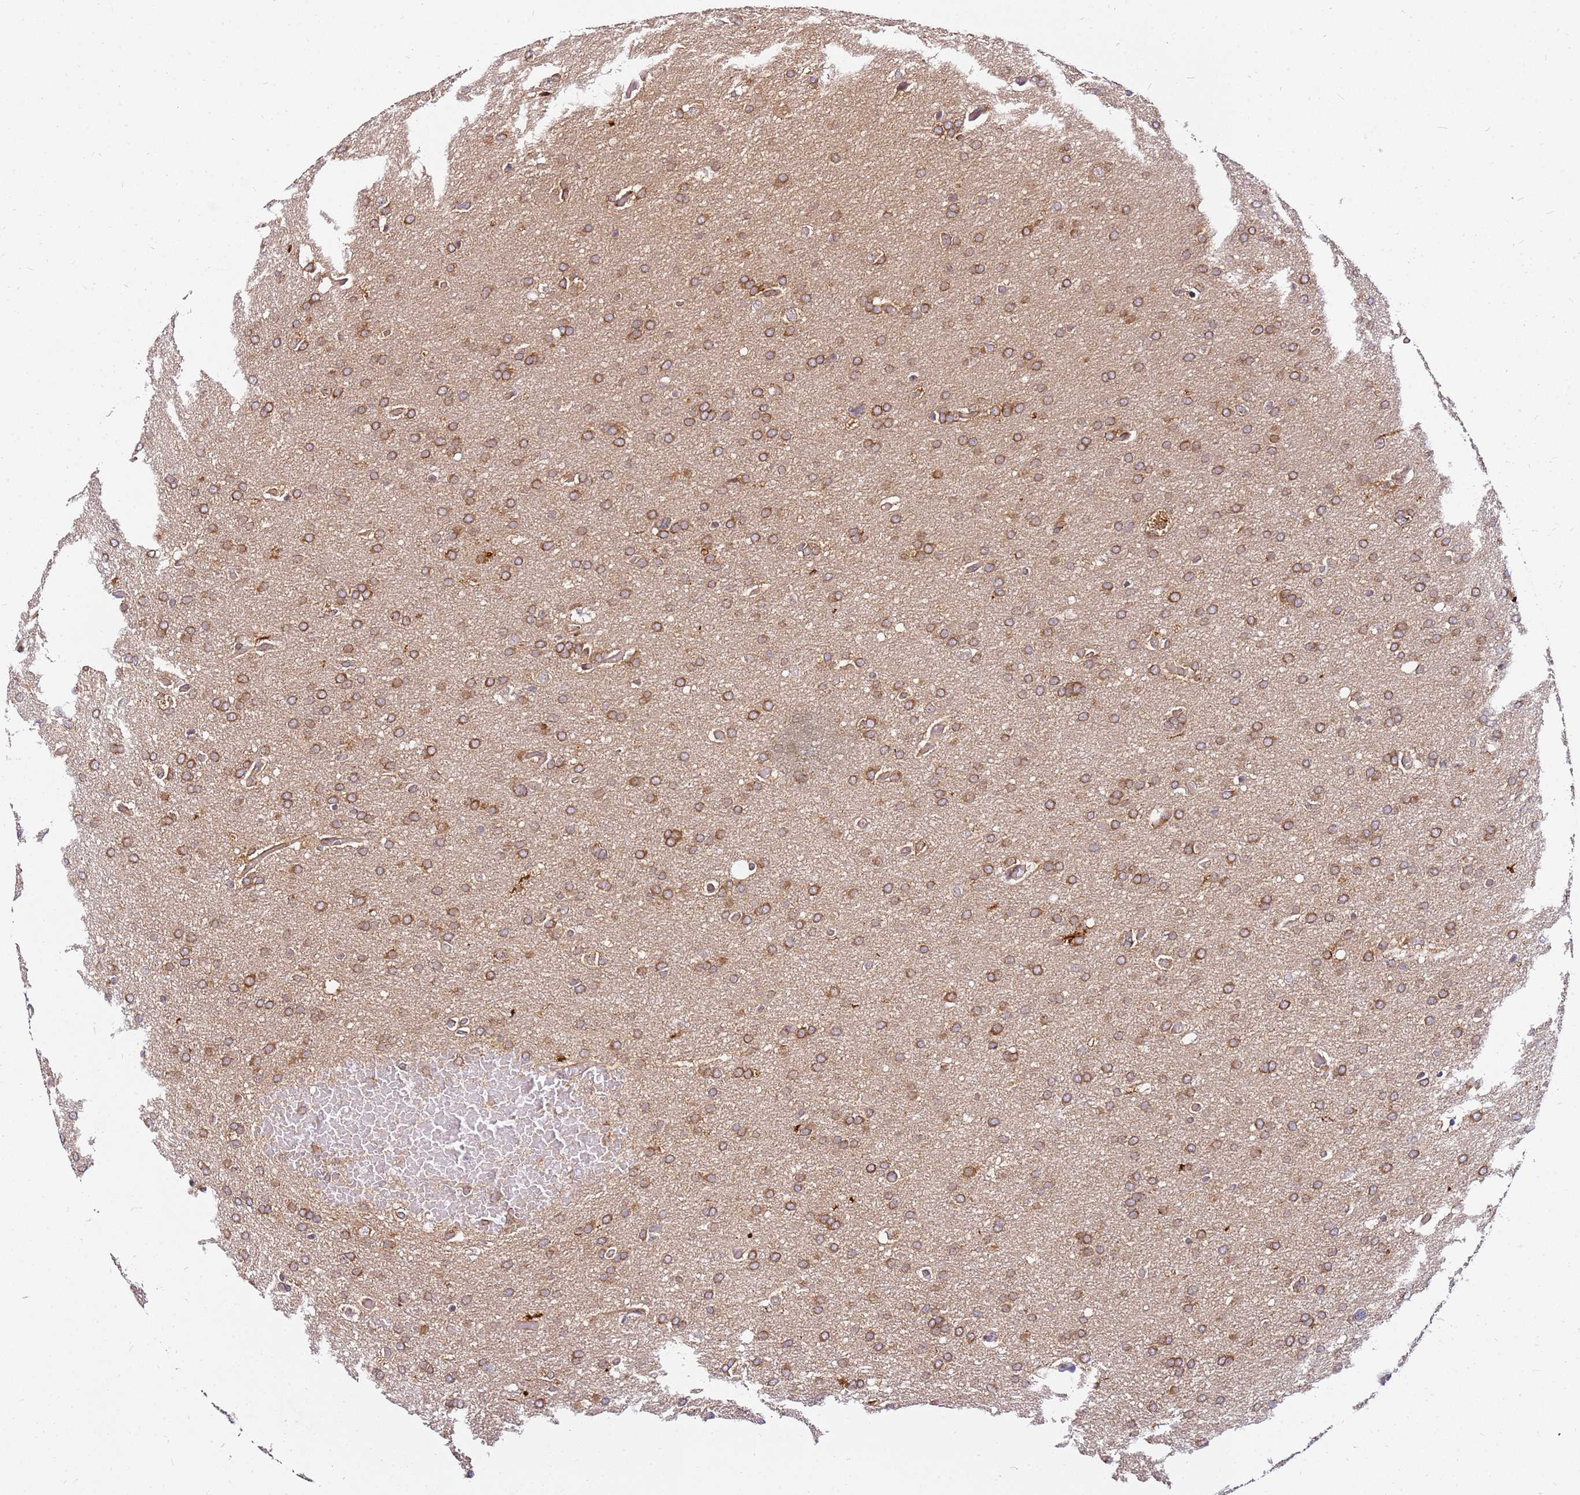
{"staining": {"intensity": "moderate", "quantity": ">75%", "location": "cytoplasmic/membranous"}, "tissue": "glioma", "cell_type": "Tumor cells", "image_type": "cancer", "snomed": [{"axis": "morphology", "description": "Glioma, malignant, High grade"}, {"axis": "topography", "description": "Cerebral cortex"}], "caption": "Protein expression analysis of glioma displays moderate cytoplasmic/membranous expression in approximately >75% of tumor cells.", "gene": "PIH1D1", "patient": {"sex": "female", "age": 36}}